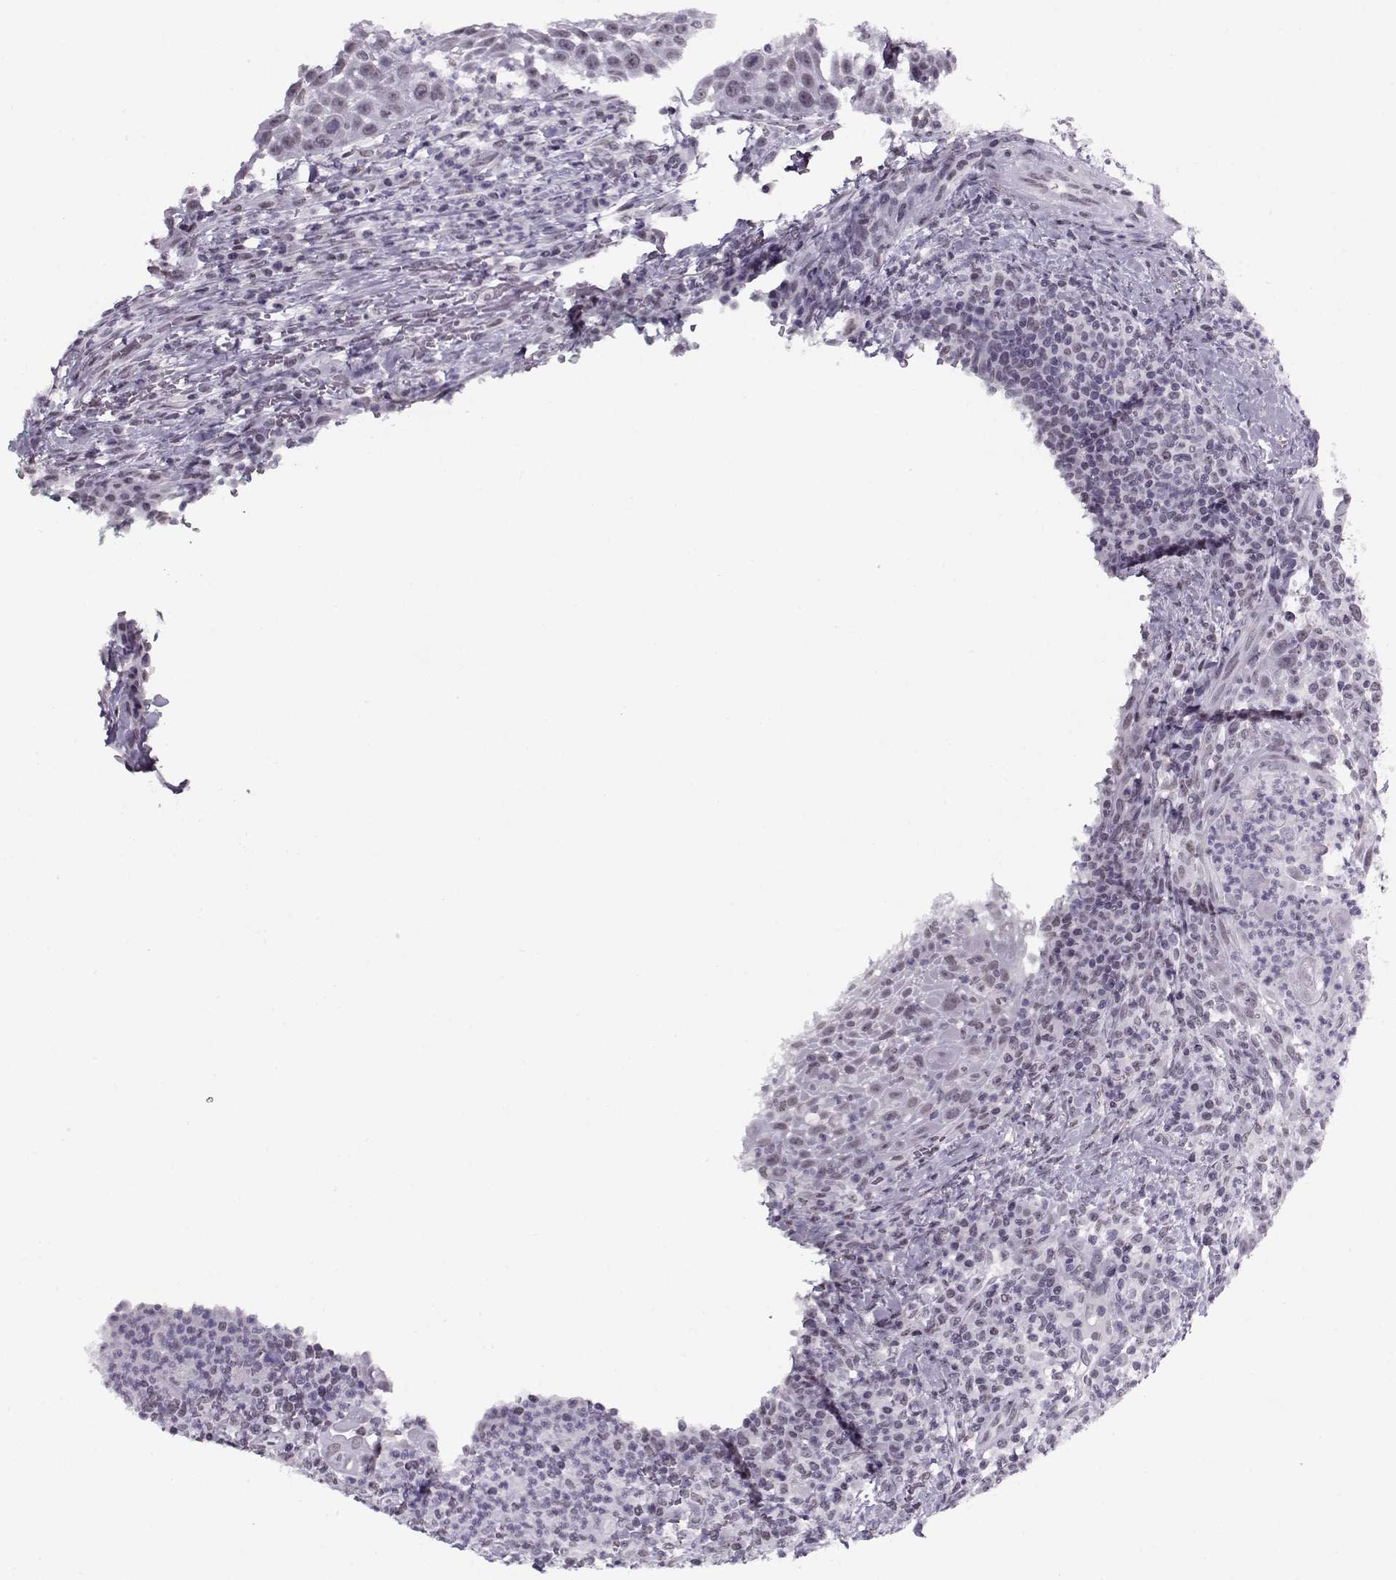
{"staining": {"intensity": "negative", "quantity": "none", "location": "none"}, "tissue": "head and neck cancer", "cell_type": "Tumor cells", "image_type": "cancer", "snomed": [{"axis": "morphology", "description": "Squamous cell carcinoma, NOS"}, {"axis": "topography", "description": "Head-Neck"}], "caption": "High magnification brightfield microscopy of head and neck cancer stained with DAB (brown) and counterstained with hematoxylin (blue): tumor cells show no significant positivity. Nuclei are stained in blue.", "gene": "PRMT8", "patient": {"sex": "male", "age": 69}}